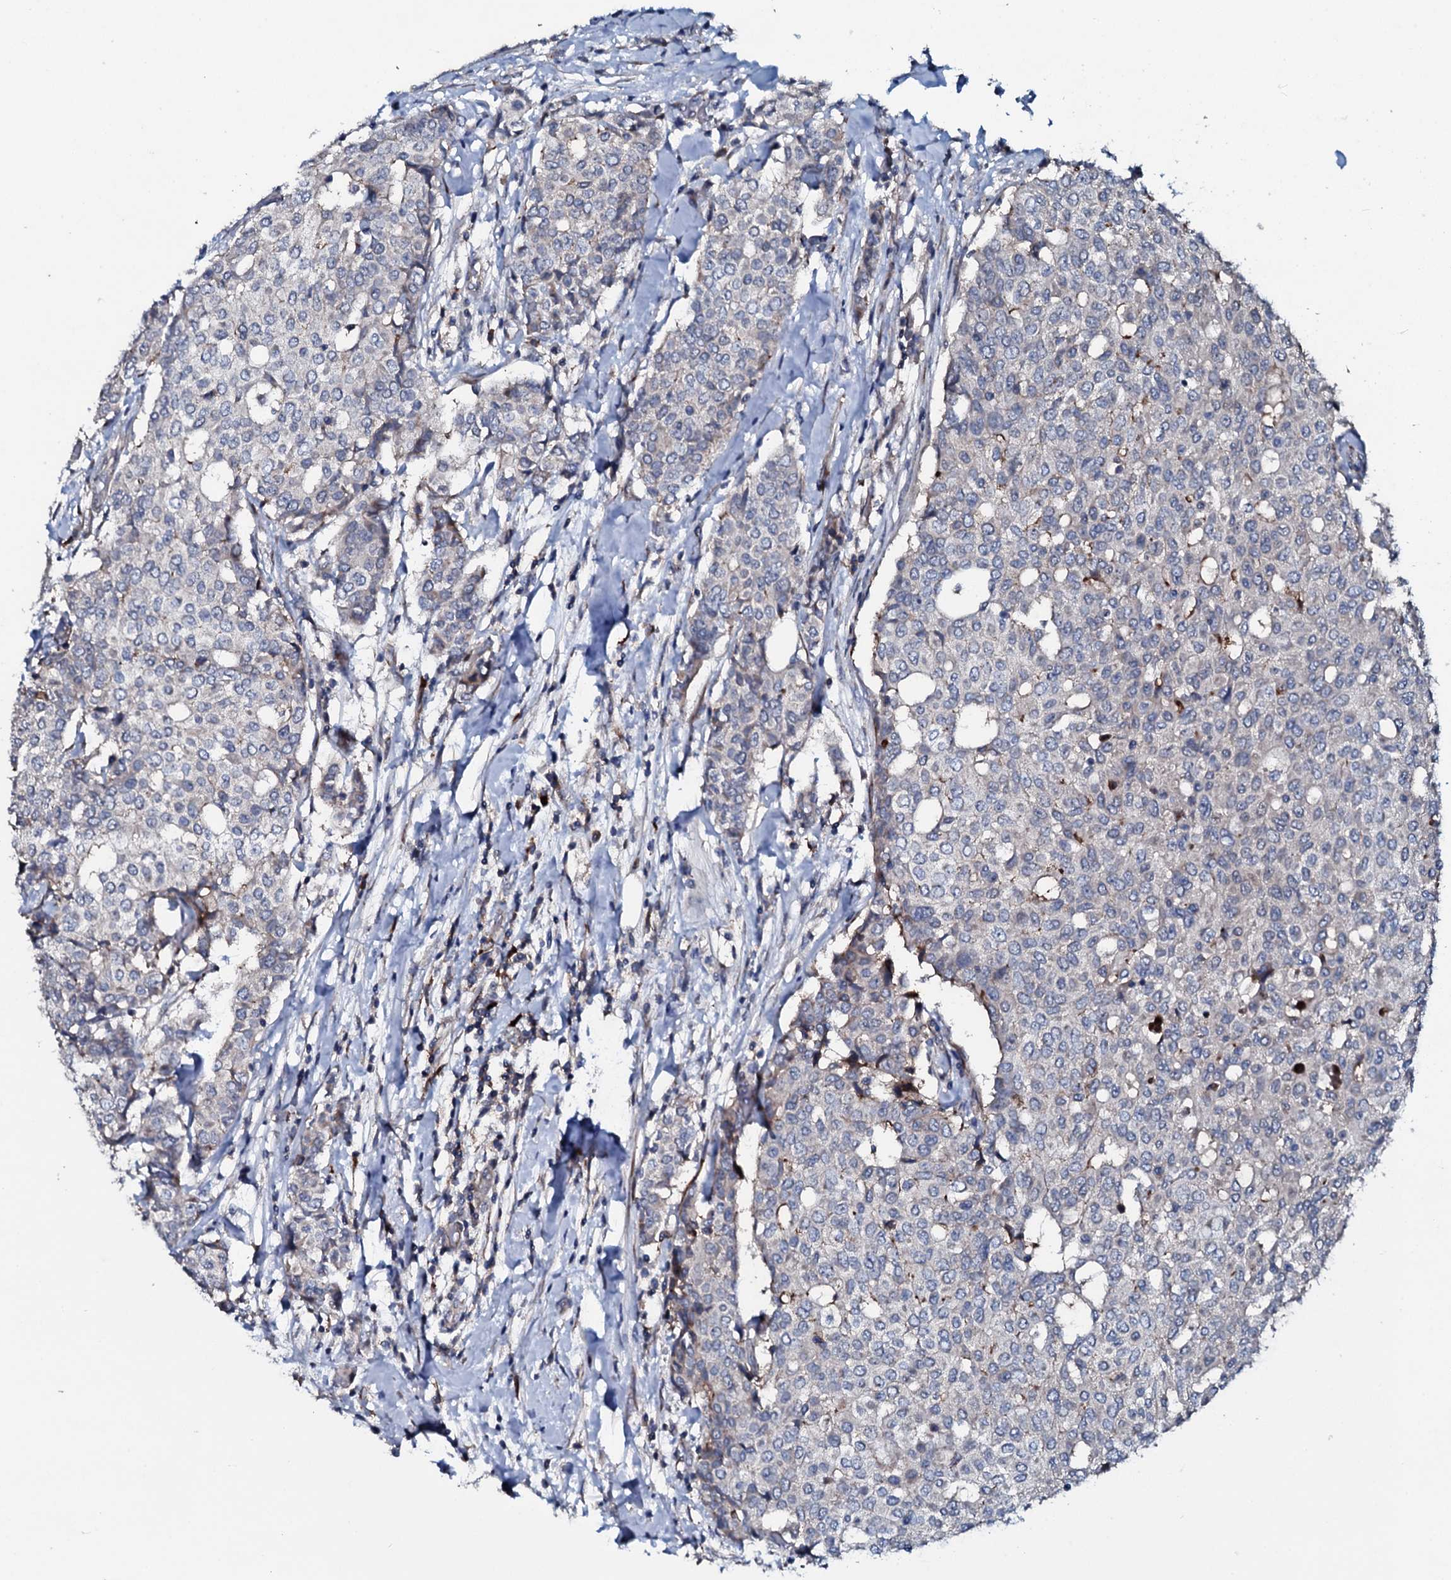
{"staining": {"intensity": "negative", "quantity": "none", "location": "none"}, "tissue": "breast cancer", "cell_type": "Tumor cells", "image_type": "cancer", "snomed": [{"axis": "morphology", "description": "Lobular carcinoma"}, {"axis": "topography", "description": "Breast"}], "caption": "Immunohistochemical staining of breast cancer (lobular carcinoma) demonstrates no significant expression in tumor cells. (IHC, brightfield microscopy, high magnification).", "gene": "IL12B", "patient": {"sex": "female", "age": 51}}